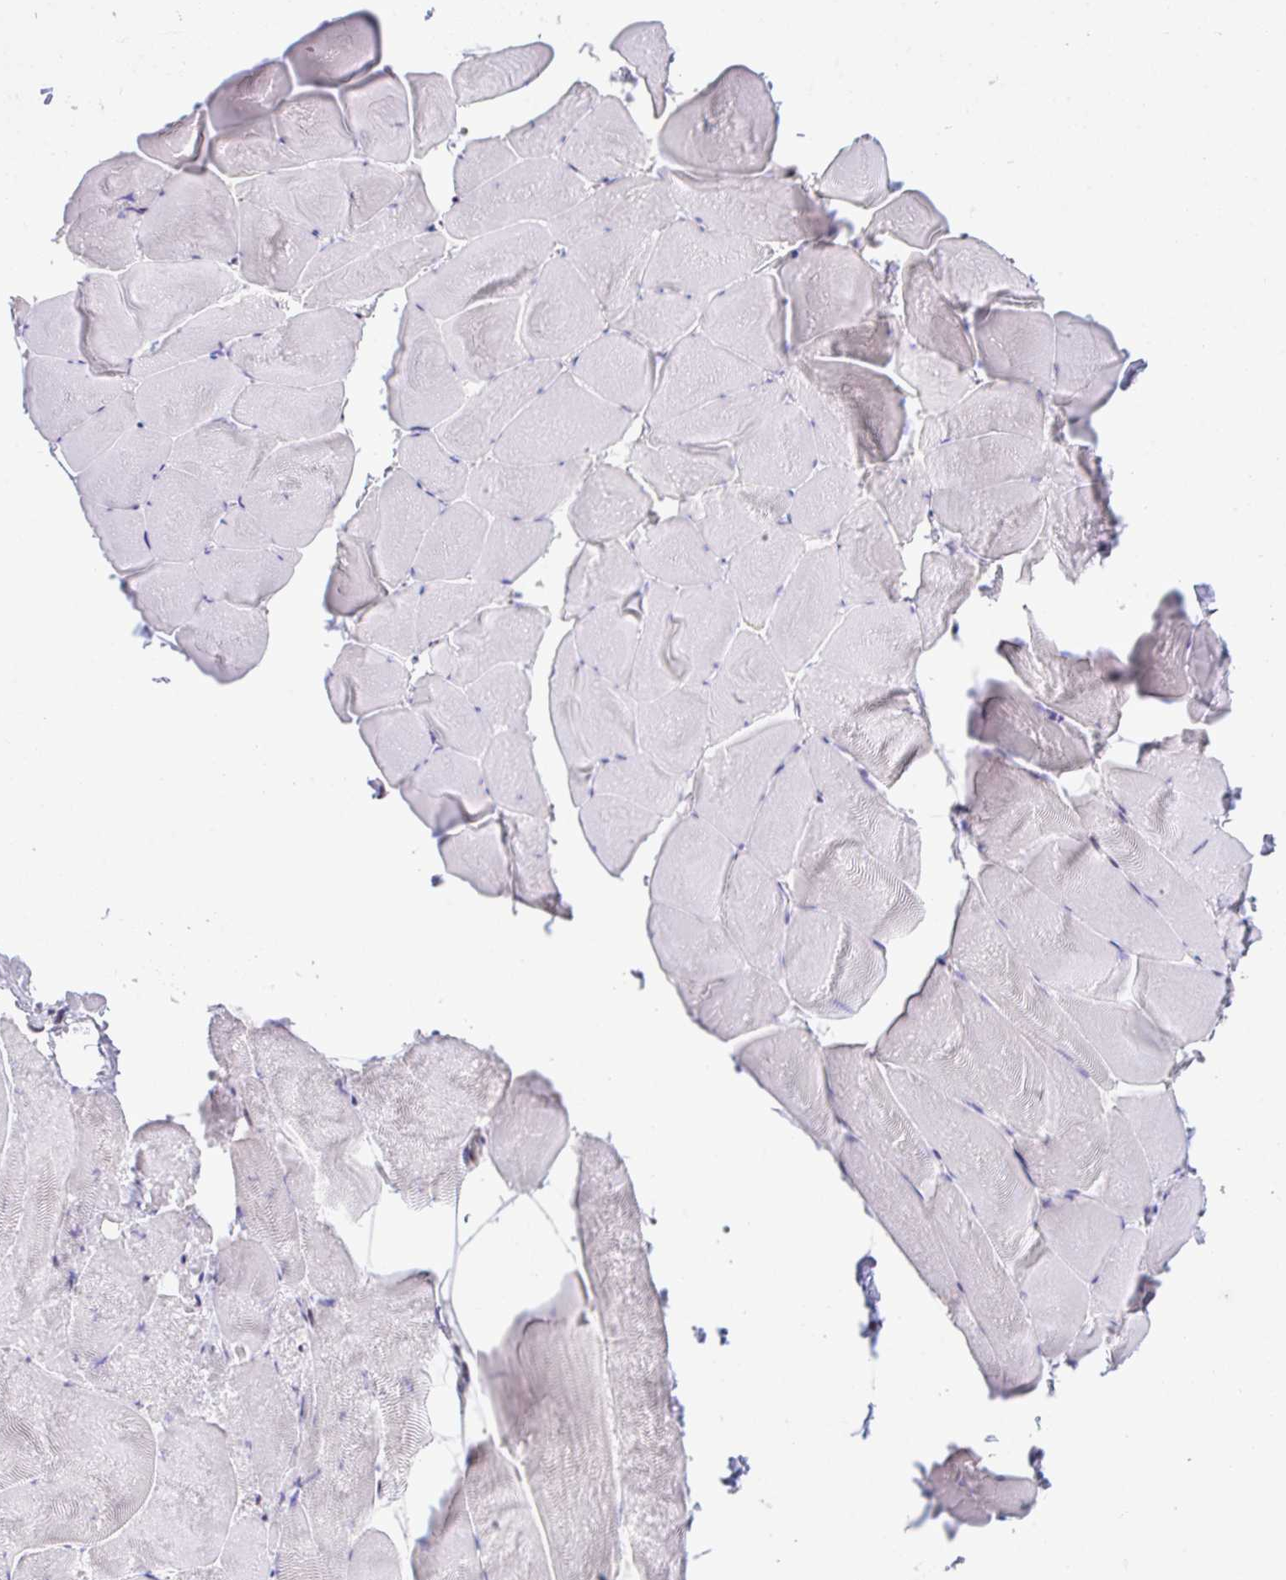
{"staining": {"intensity": "negative", "quantity": "none", "location": "none"}, "tissue": "skeletal muscle", "cell_type": "Myocytes", "image_type": "normal", "snomed": [{"axis": "morphology", "description": "Normal tissue, NOS"}, {"axis": "topography", "description": "Skeletal muscle"}], "caption": "IHC histopathology image of unremarkable skeletal muscle: skeletal muscle stained with DAB exhibits no significant protein positivity in myocytes. (DAB immunohistochemistry, high magnification).", "gene": "OR6K3", "patient": {"sex": "female", "age": 64}}